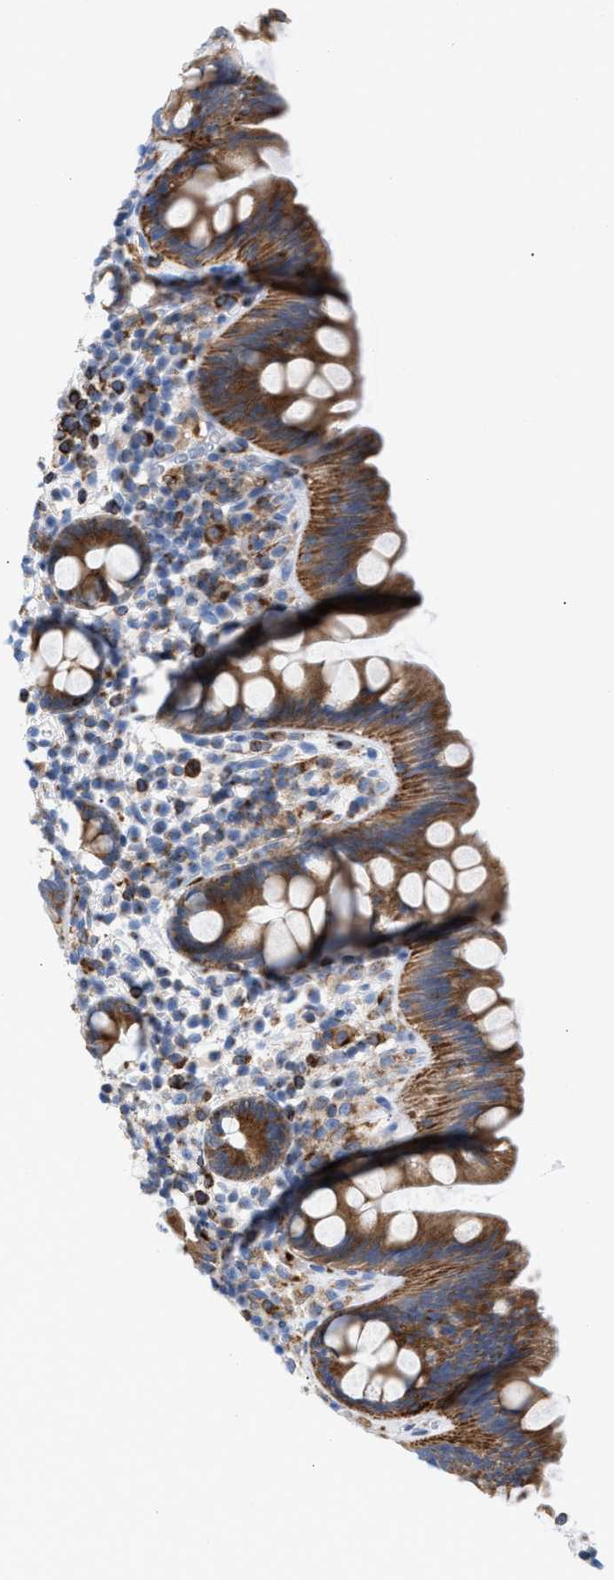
{"staining": {"intensity": "negative", "quantity": "none", "location": "none"}, "tissue": "colon", "cell_type": "Endothelial cells", "image_type": "normal", "snomed": [{"axis": "morphology", "description": "Normal tissue, NOS"}, {"axis": "topography", "description": "Colon"}], "caption": "Endothelial cells show no significant positivity in unremarkable colon. The staining was performed using DAB (3,3'-diaminobenzidine) to visualize the protein expression in brown, while the nuclei were stained in blue with hematoxylin (Magnification: 20x).", "gene": "TACC3", "patient": {"sex": "female", "age": 80}}